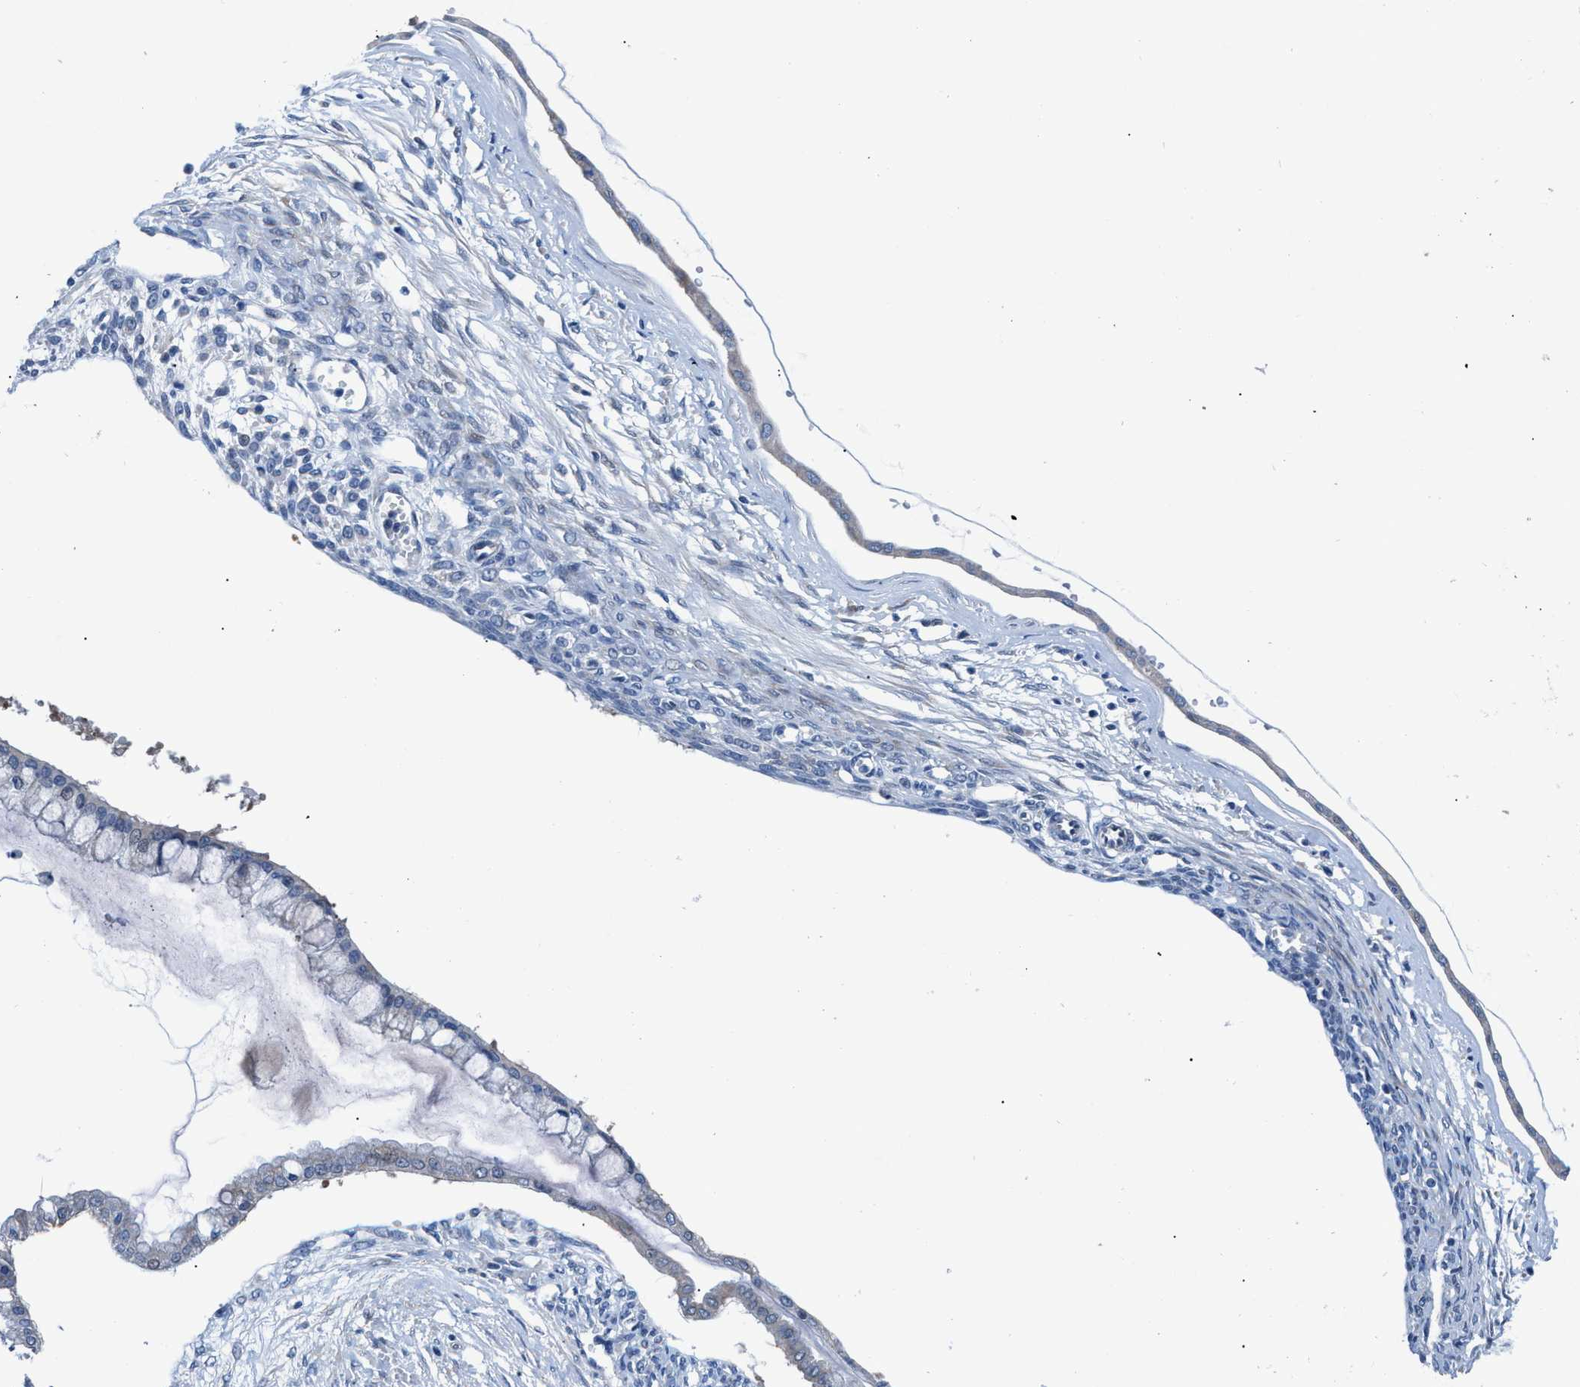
{"staining": {"intensity": "weak", "quantity": "<25%", "location": "cytoplasmic/membranous"}, "tissue": "ovarian cancer", "cell_type": "Tumor cells", "image_type": "cancer", "snomed": [{"axis": "morphology", "description": "Cystadenocarcinoma, mucinous, NOS"}, {"axis": "topography", "description": "Ovary"}], "caption": "Tumor cells are negative for brown protein staining in ovarian cancer.", "gene": "UAP1", "patient": {"sex": "female", "age": 73}}